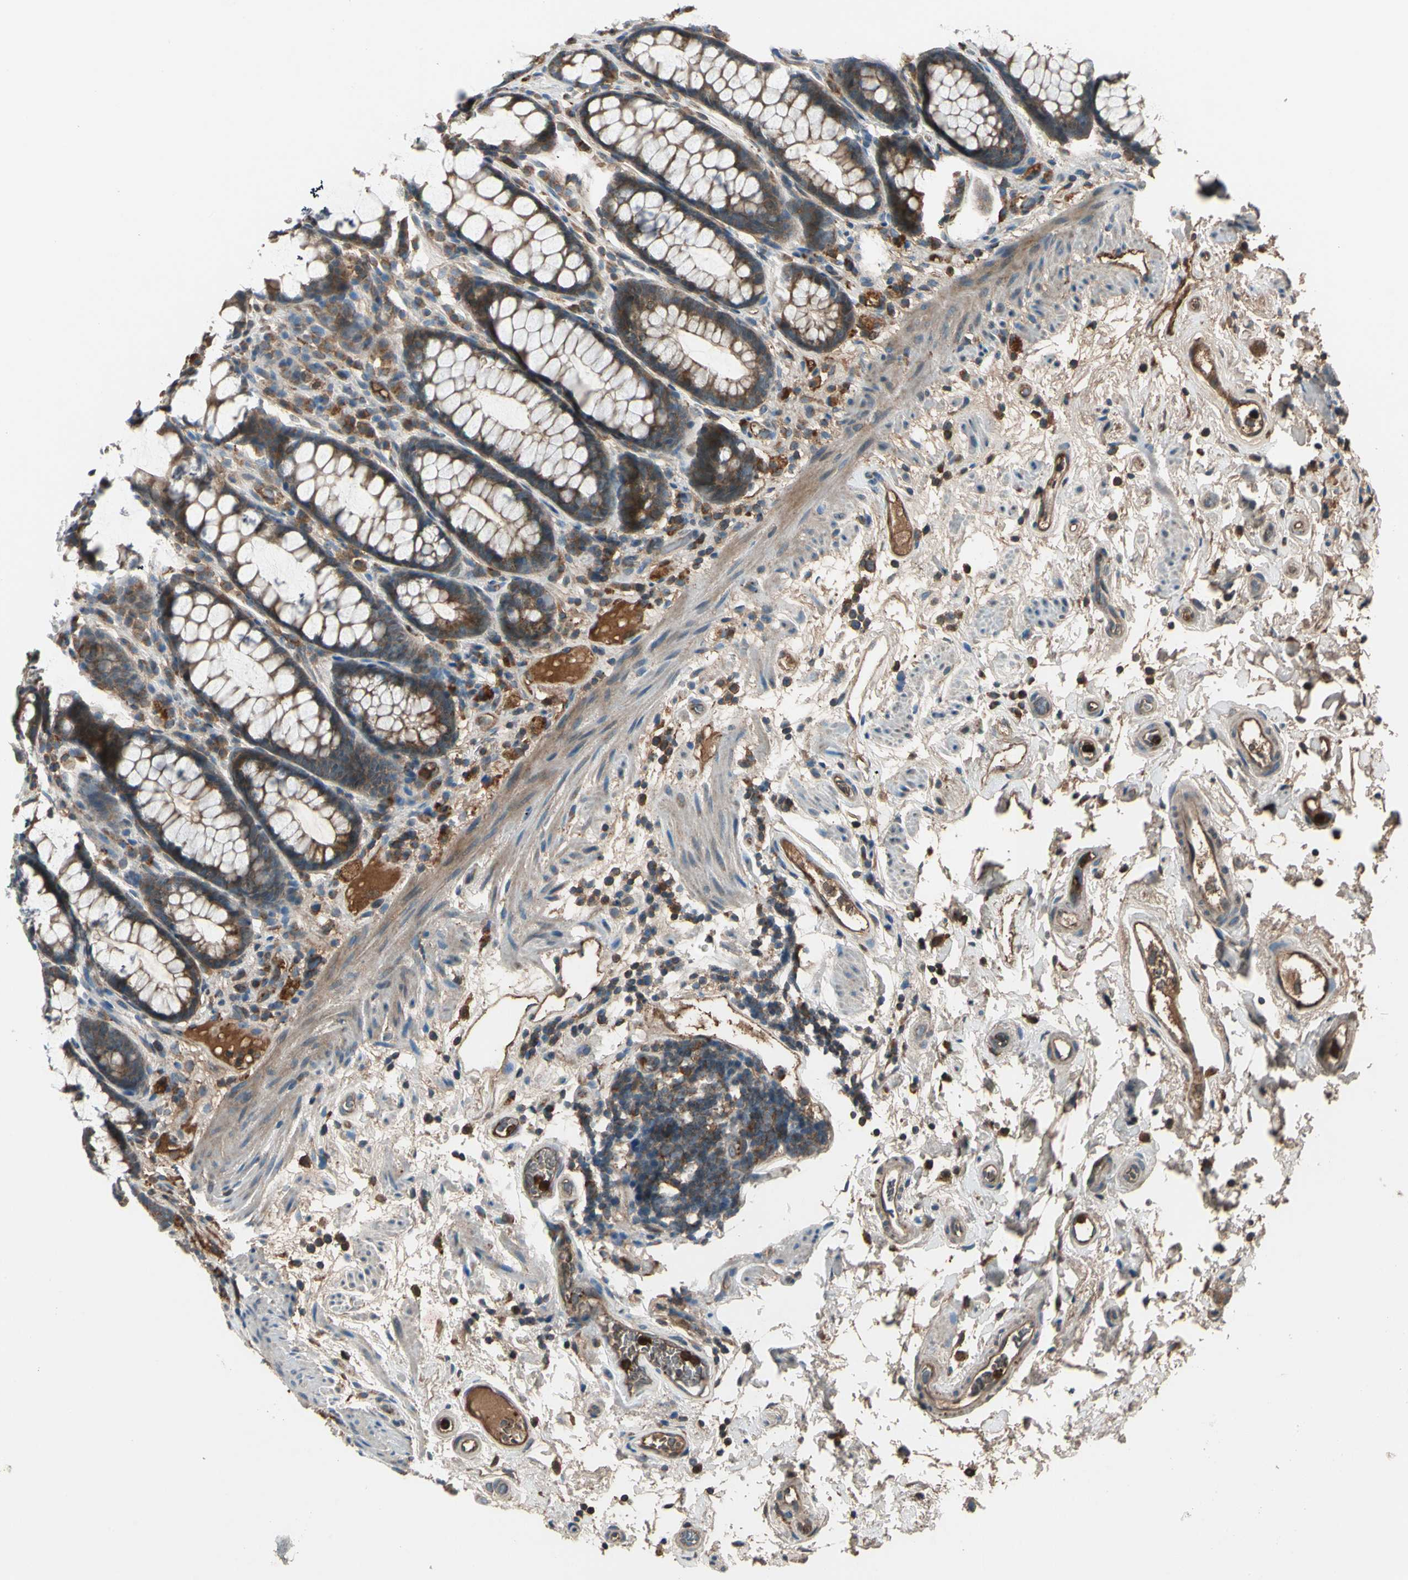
{"staining": {"intensity": "moderate", "quantity": ">75%", "location": "cytoplasmic/membranous"}, "tissue": "rectum", "cell_type": "Glandular cells", "image_type": "normal", "snomed": [{"axis": "morphology", "description": "Normal tissue, NOS"}, {"axis": "topography", "description": "Rectum"}], "caption": "Protein staining by immunohistochemistry (IHC) demonstrates moderate cytoplasmic/membranous expression in about >75% of glandular cells in unremarkable rectum.", "gene": "STX11", "patient": {"sex": "male", "age": 92}}